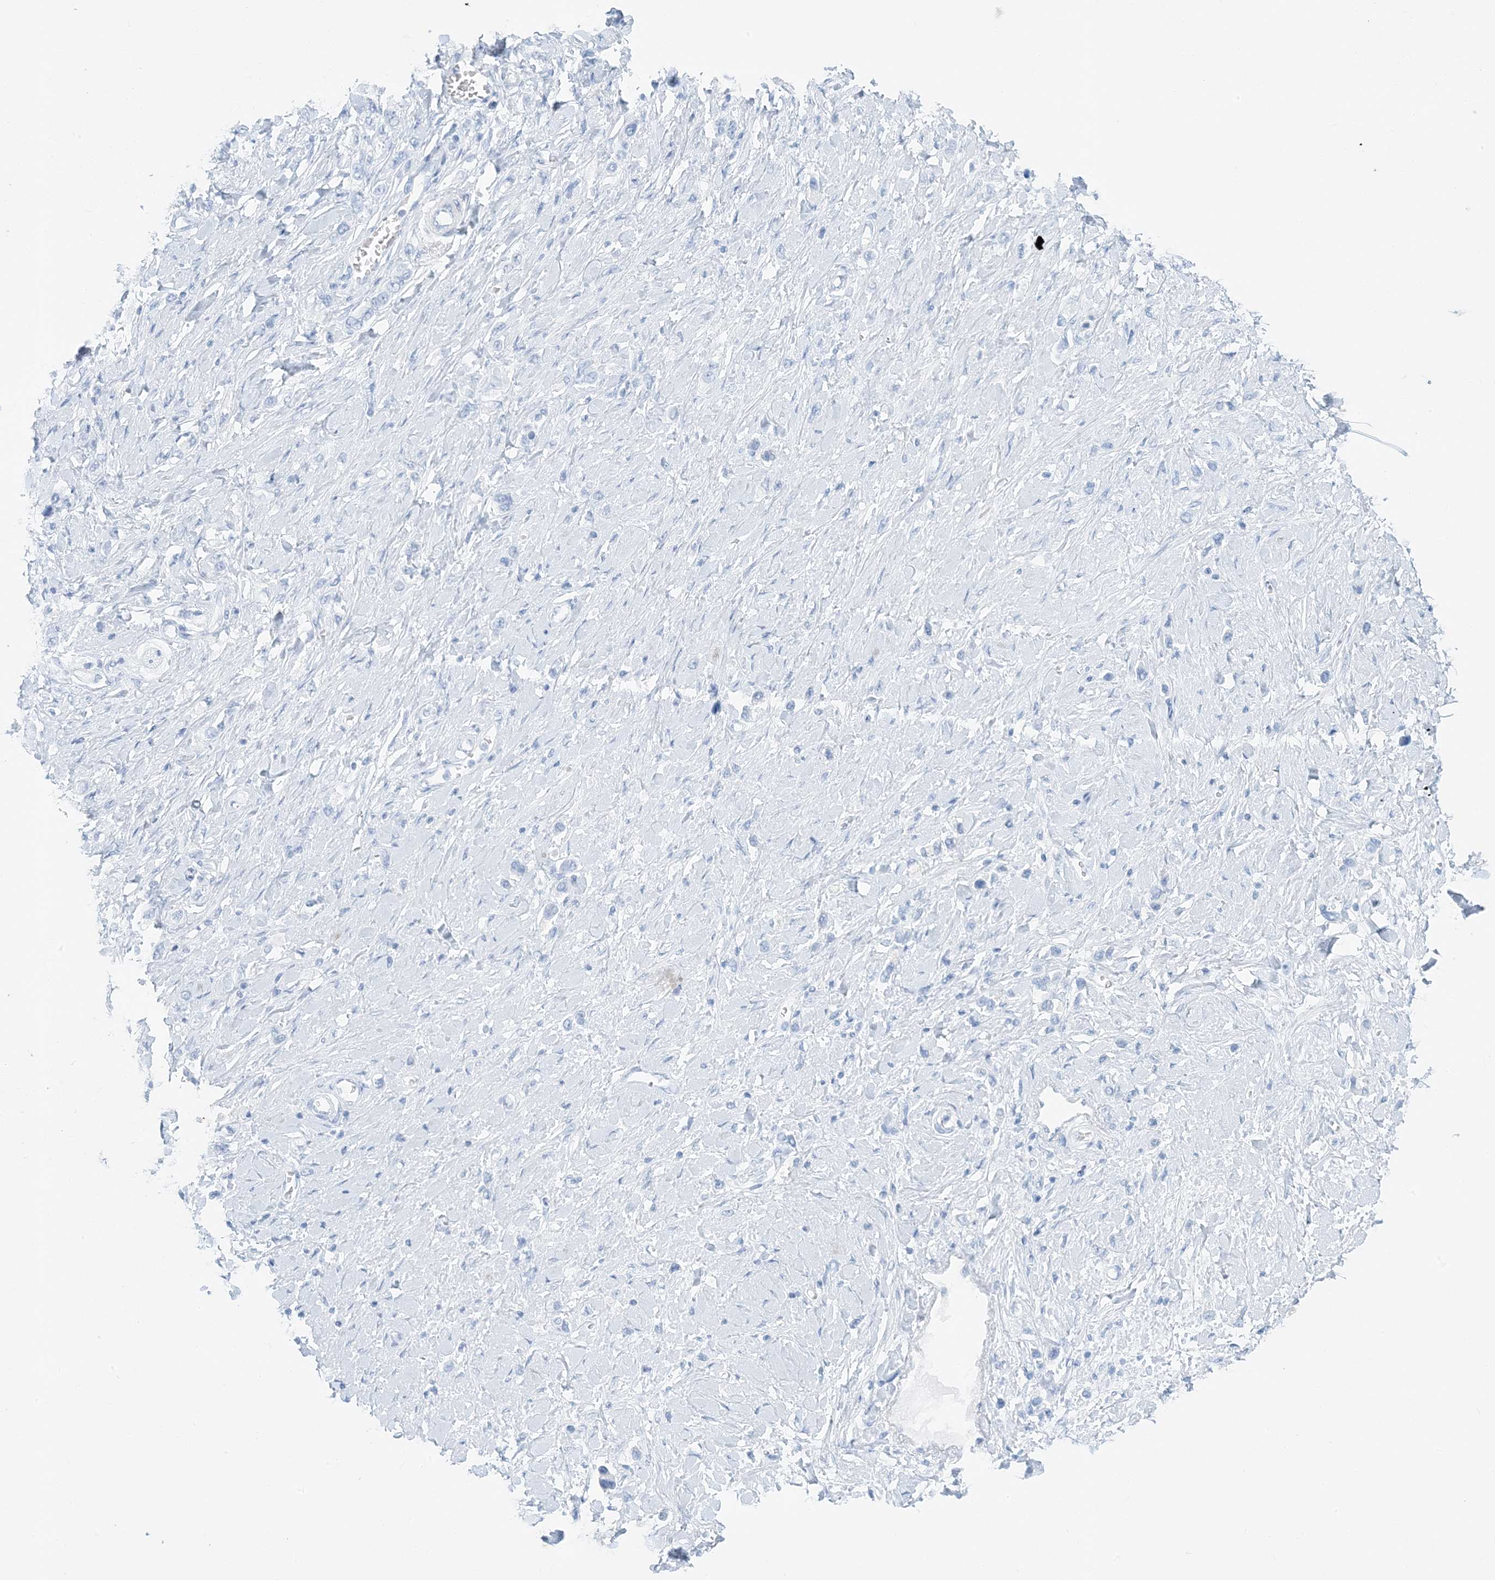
{"staining": {"intensity": "moderate", "quantity": "25%-75%", "location": "cytoplasmic/membranous"}, "tissue": "stomach cancer", "cell_type": "Tumor cells", "image_type": "cancer", "snomed": [{"axis": "morphology", "description": "Normal tissue, NOS"}, {"axis": "morphology", "description": "Adenocarcinoma, NOS"}, {"axis": "topography", "description": "Stomach, upper"}, {"axis": "topography", "description": "Stomach"}], "caption": "Brown immunohistochemical staining in stomach cancer (adenocarcinoma) shows moderate cytoplasmic/membranous expression in about 25%-75% of tumor cells. (DAB (3,3'-diaminobenzidine) = brown stain, brightfield microscopy at high magnification).", "gene": "BDH1", "patient": {"sex": "female", "age": 65}}